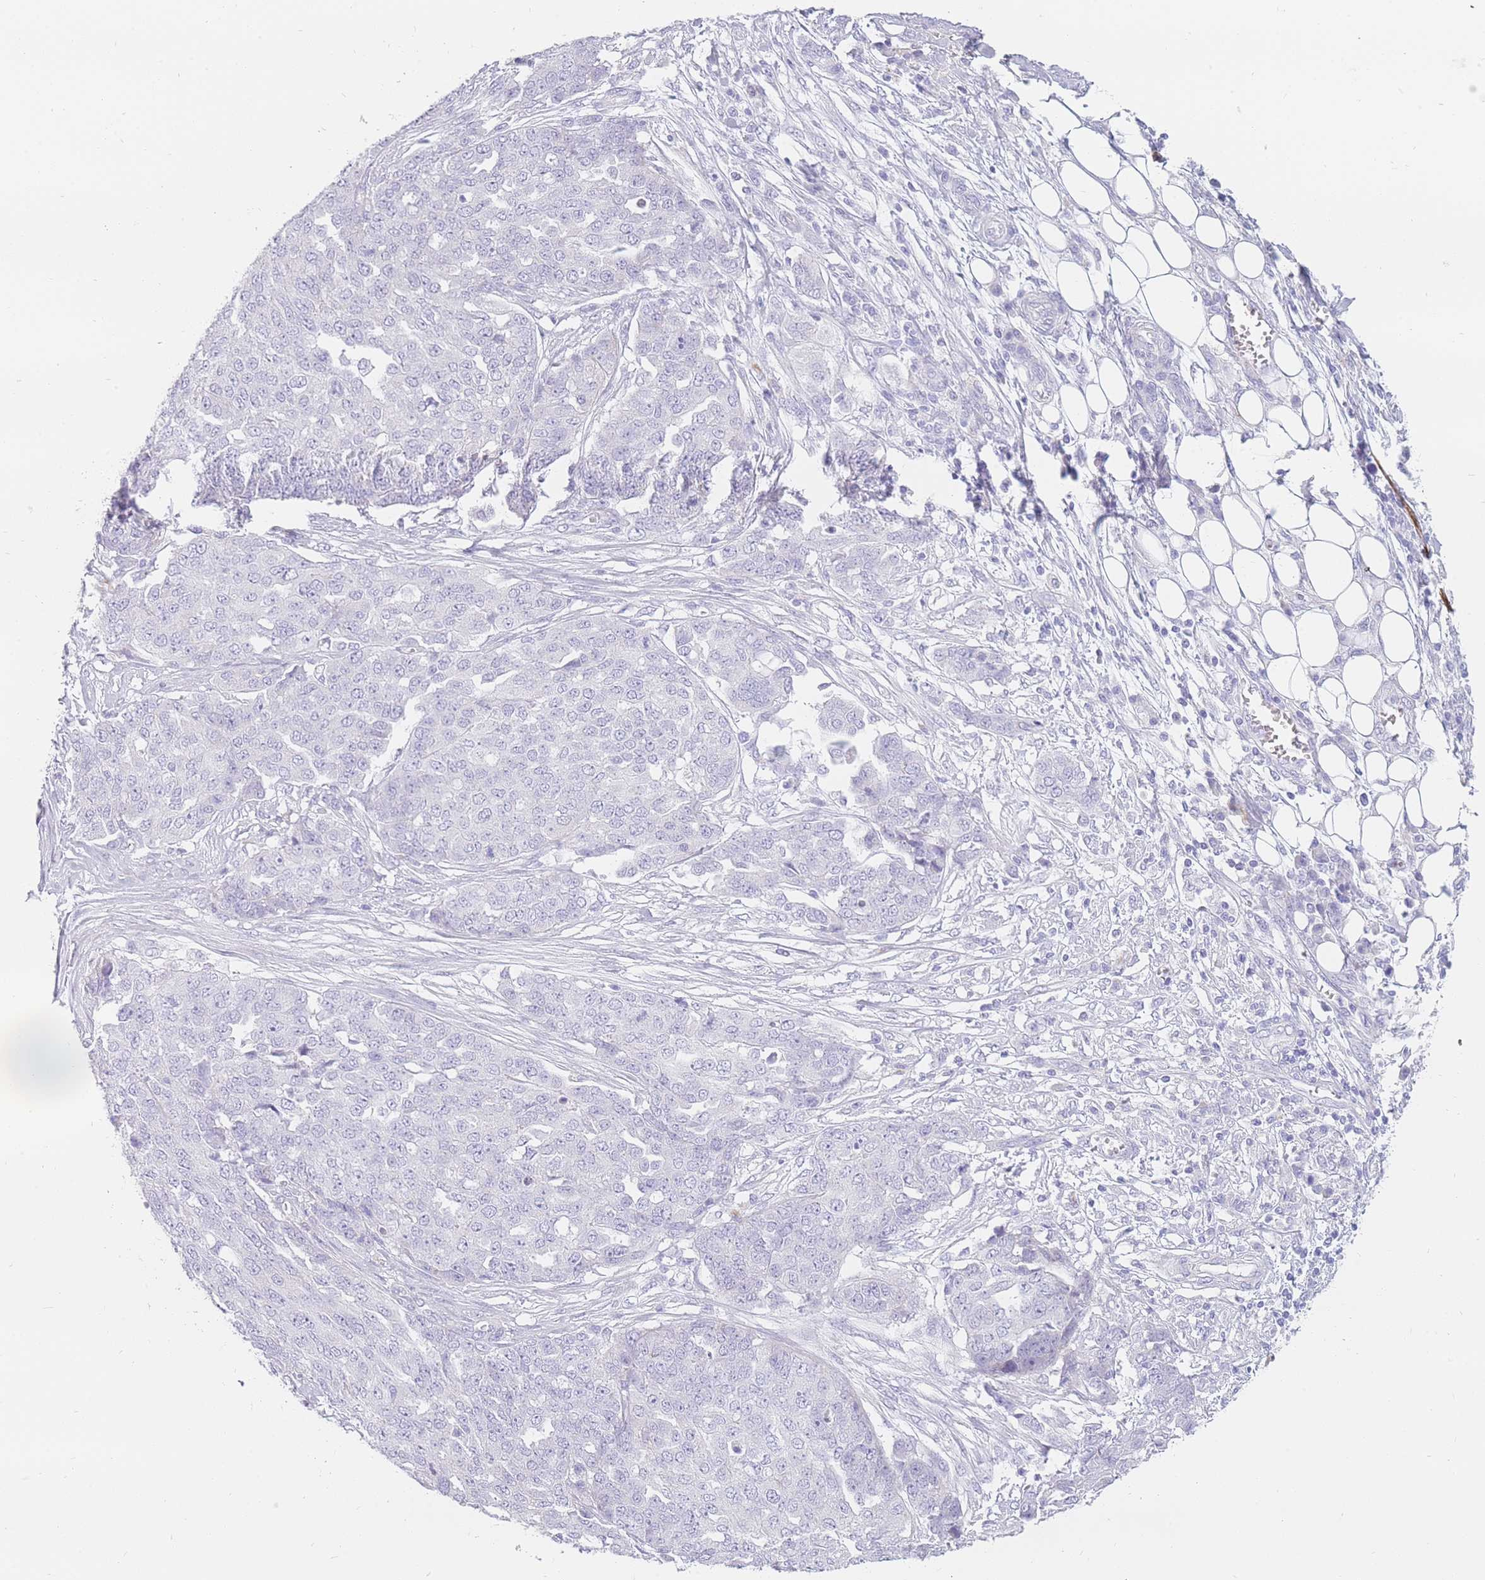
{"staining": {"intensity": "negative", "quantity": "none", "location": "none"}, "tissue": "ovarian cancer", "cell_type": "Tumor cells", "image_type": "cancer", "snomed": [{"axis": "morphology", "description": "Cystadenocarcinoma, serous, NOS"}, {"axis": "topography", "description": "Soft tissue"}, {"axis": "topography", "description": "Ovary"}], "caption": "Serous cystadenocarcinoma (ovarian) was stained to show a protein in brown. There is no significant expression in tumor cells. The staining is performed using DAB brown chromogen with nuclei counter-stained in using hematoxylin.", "gene": "UPK1A", "patient": {"sex": "female", "age": 57}}